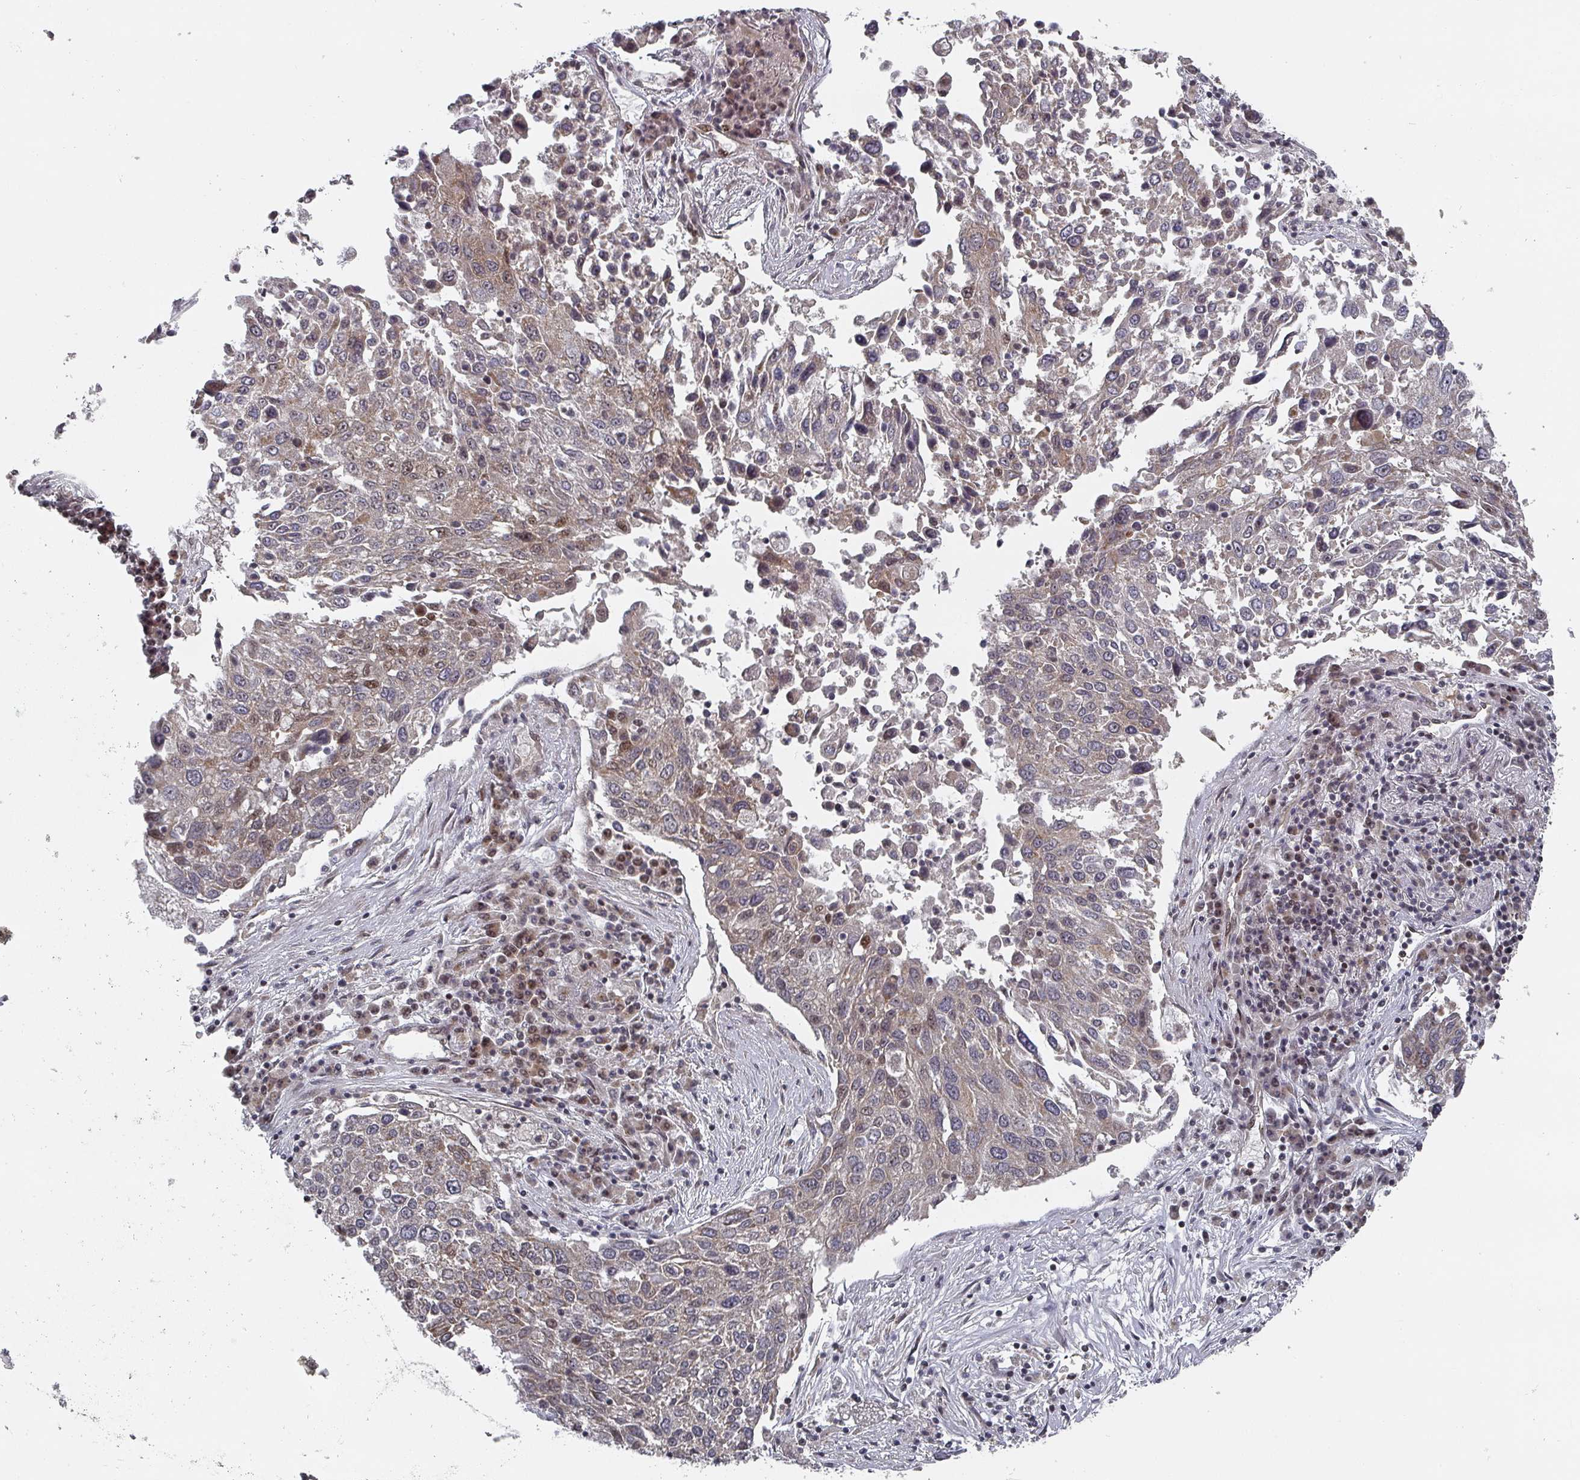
{"staining": {"intensity": "moderate", "quantity": "25%-75%", "location": "cytoplasmic/membranous"}, "tissue": "lung cancer", "cell_type": "Tumor cells", "image_type": "cancer", "snomed": [{"axis": "morphology", "description": "Squamous cell carcinoma, NOS"}, {"axis": "topography", "description": "Lung"}], "caption": "DAB (3,3'-diaminobenzidine) immunohistochemical staining of lung cancer reveals moderate cytoplasmic/membranous protein positivity in approximately 25%-75% of tumor cells.", "gene": "KIF1C", "patient": {"sex": "male", "age": 65}}